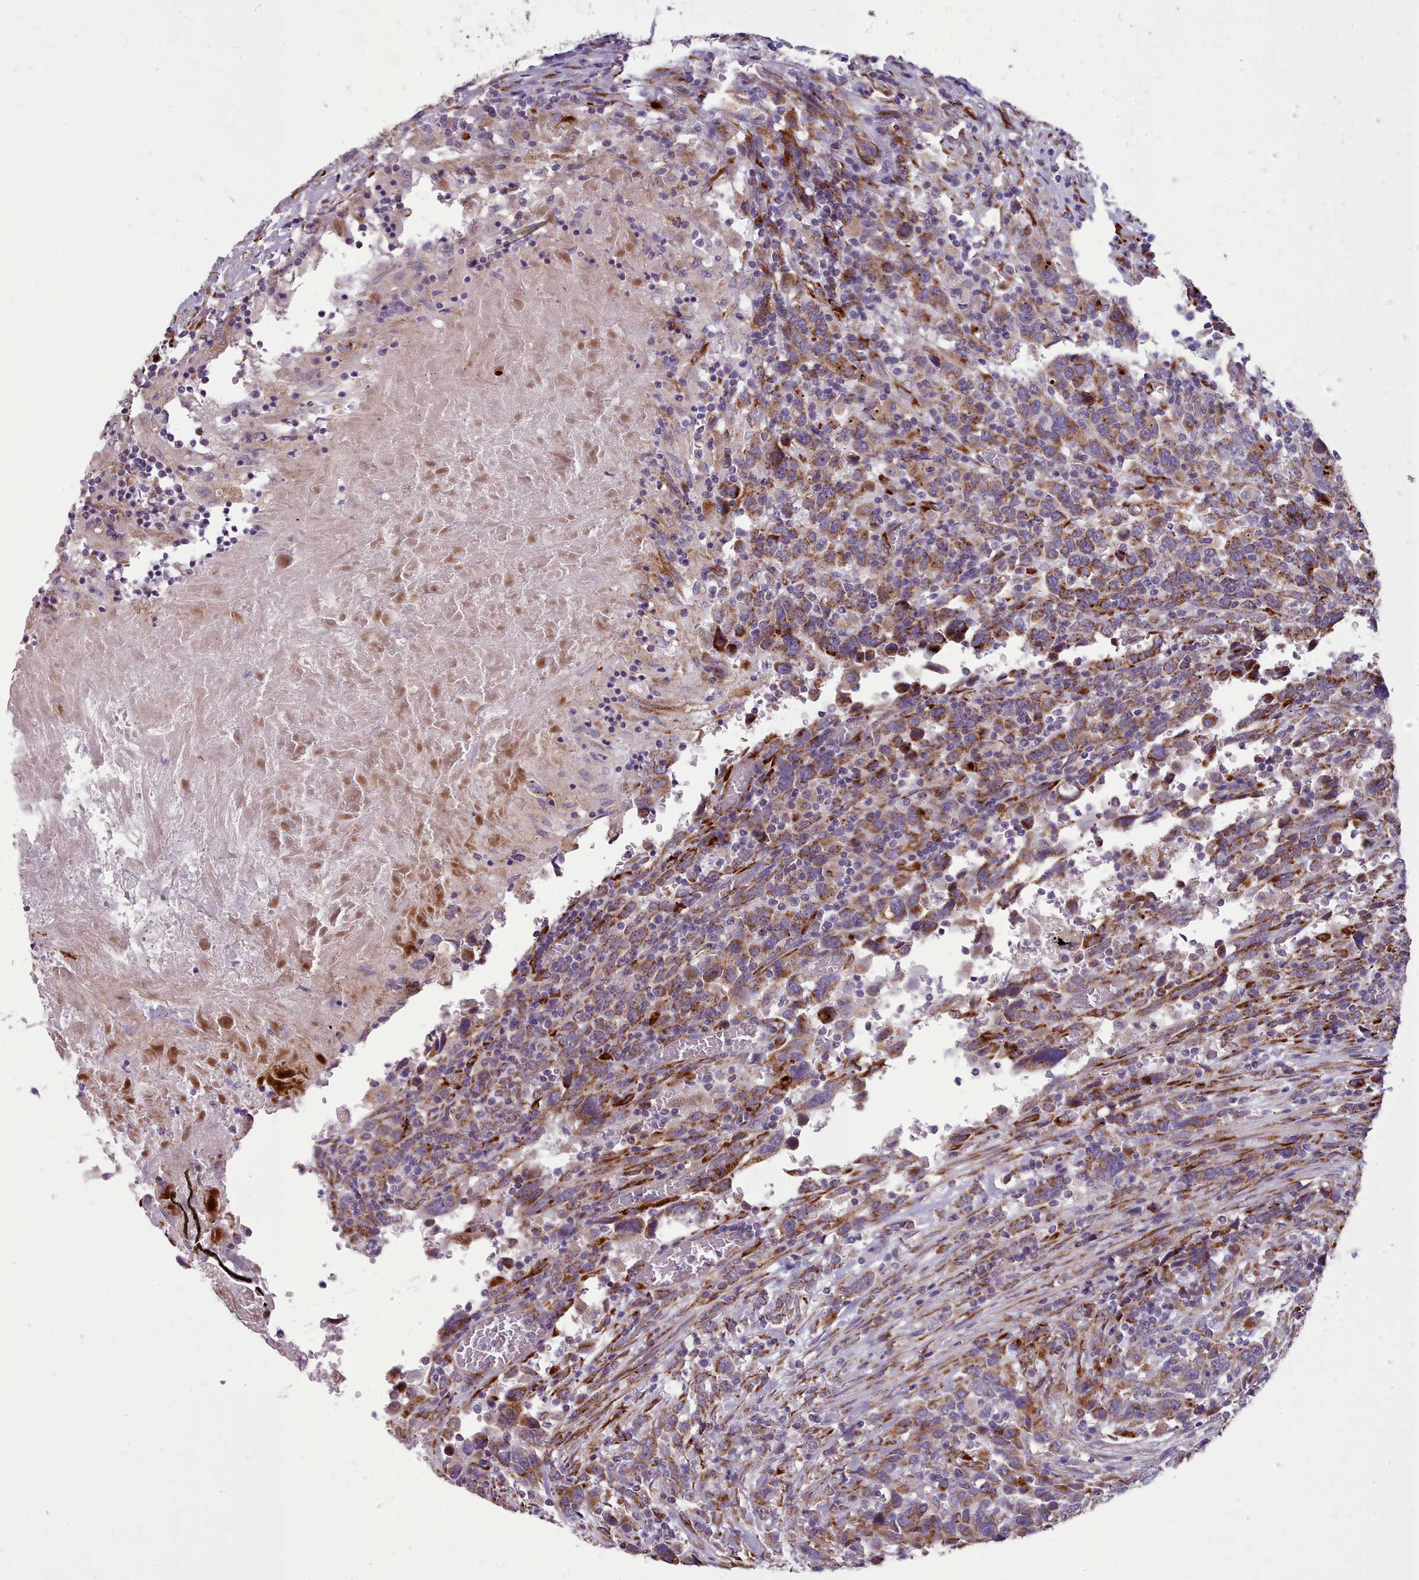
{"staining": {"intensity": "moderate", "quantity": "25%-75%", "location": "cytoplasmic/membranous"}, "tissue": "urothelial cancer", "cell_type": "Tumor cells", "image_type": "cancer", "snomed": [{"axis": "morphology", "description": "Urothelial carcinoma, High grade"}, {"axis": "topography", "description": "Urinary bladder"}], "caption": "Moderate cytoplasmic/membranous positivity is appreciated in about 25%-75% of tumor cells in urothelial carcinoma (high-grade).", "gene": "FKBP10", "patient": {"sex": "male", "age": 61}}